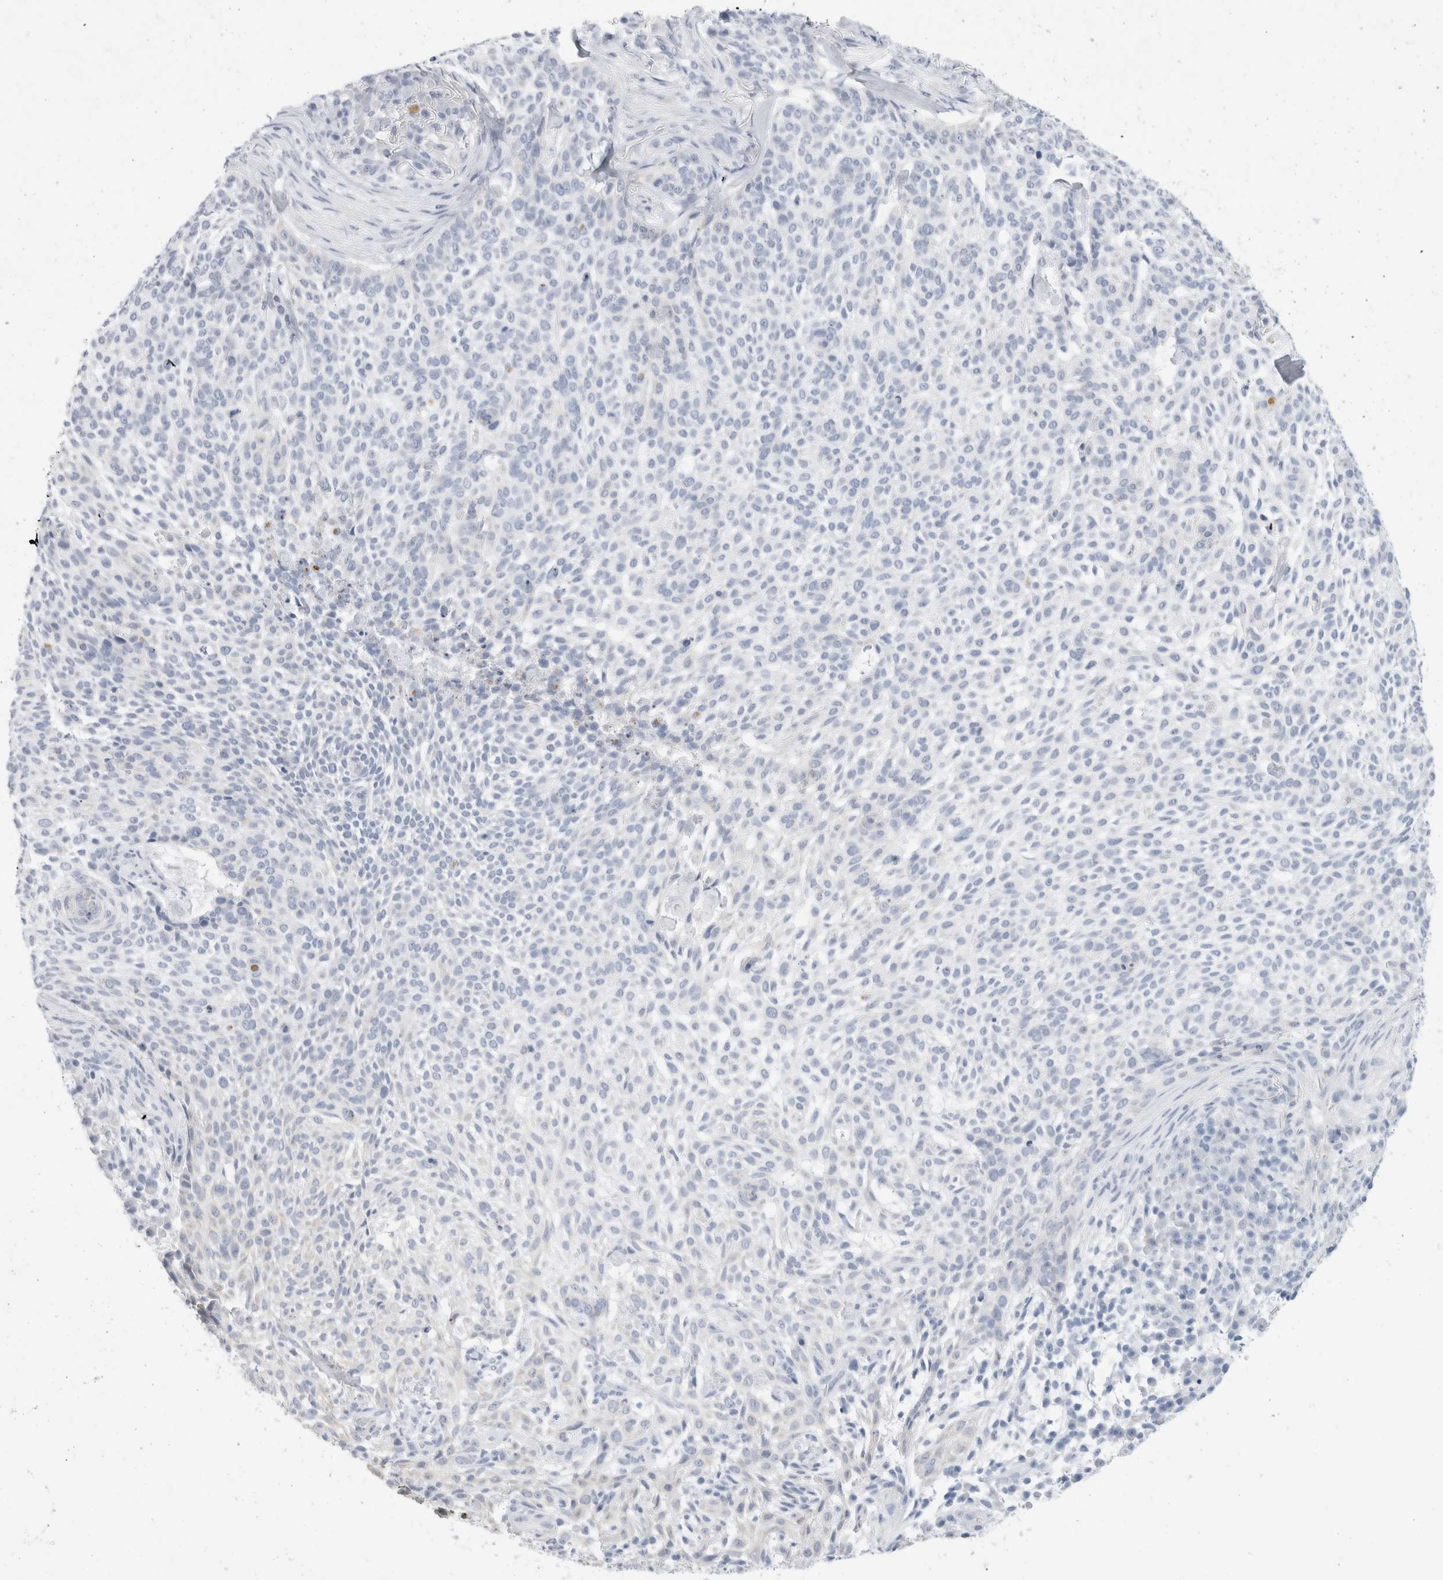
{"staining": {"intensity": "negative", "quantity": "none", "location": "none"}, "tissue": "skin cancer", "cell_type": "Tumor cells", "image_type": "cancer", "snomed": [{"axis": "morphology", "description": "Basal cell carcinoma"}, {"axis": "topography", "description": "Skin"}], "caption": "IHC micrograph of neoplastic tissue: human skin cancer (basal cell carcinoma) stained with DAB (3,3'-diaminobenzidine) demonstrates no significant protein positivity in tumor cells.", "gene": "MUC15", "patient": {"sex": "female", "age": 64}}